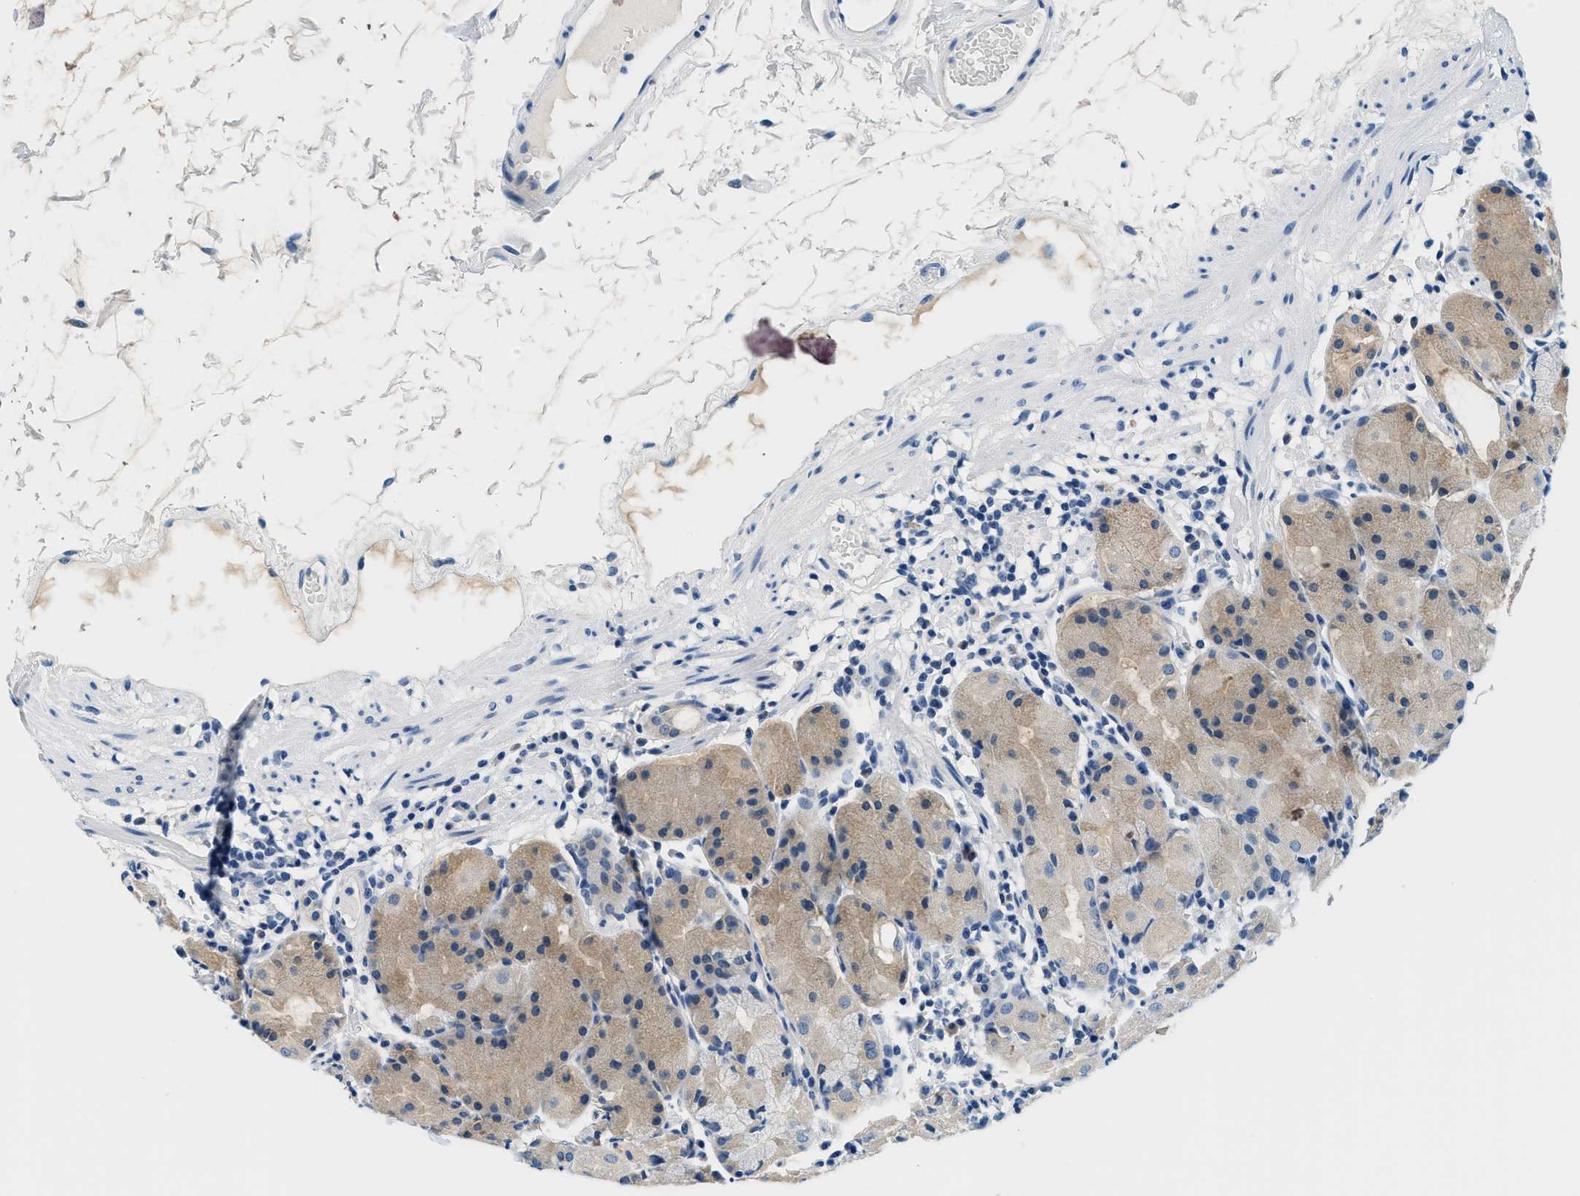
{"staining": {"intensity": "weak", "quantity": "<25%", "location": "cytoplasmic/membranous"}, "tissue": "stomach", "cell_type": "Glandular cells", "image_type": "normal", "snomed": [{"axis": "morphology", "description": "Normal tissue, NOS"}, {"axis": "topography", "description": "Stomach"}, {"axis": "topography", "description": "Stomach, lower"}], "caption": "Immunohistochemistry (IHC) image of benign stomach stained for a protein (brown), which displays no staining in glandular cells.", "gene": "GSTM3", "patient": {"sex": "female", "age": 75}}